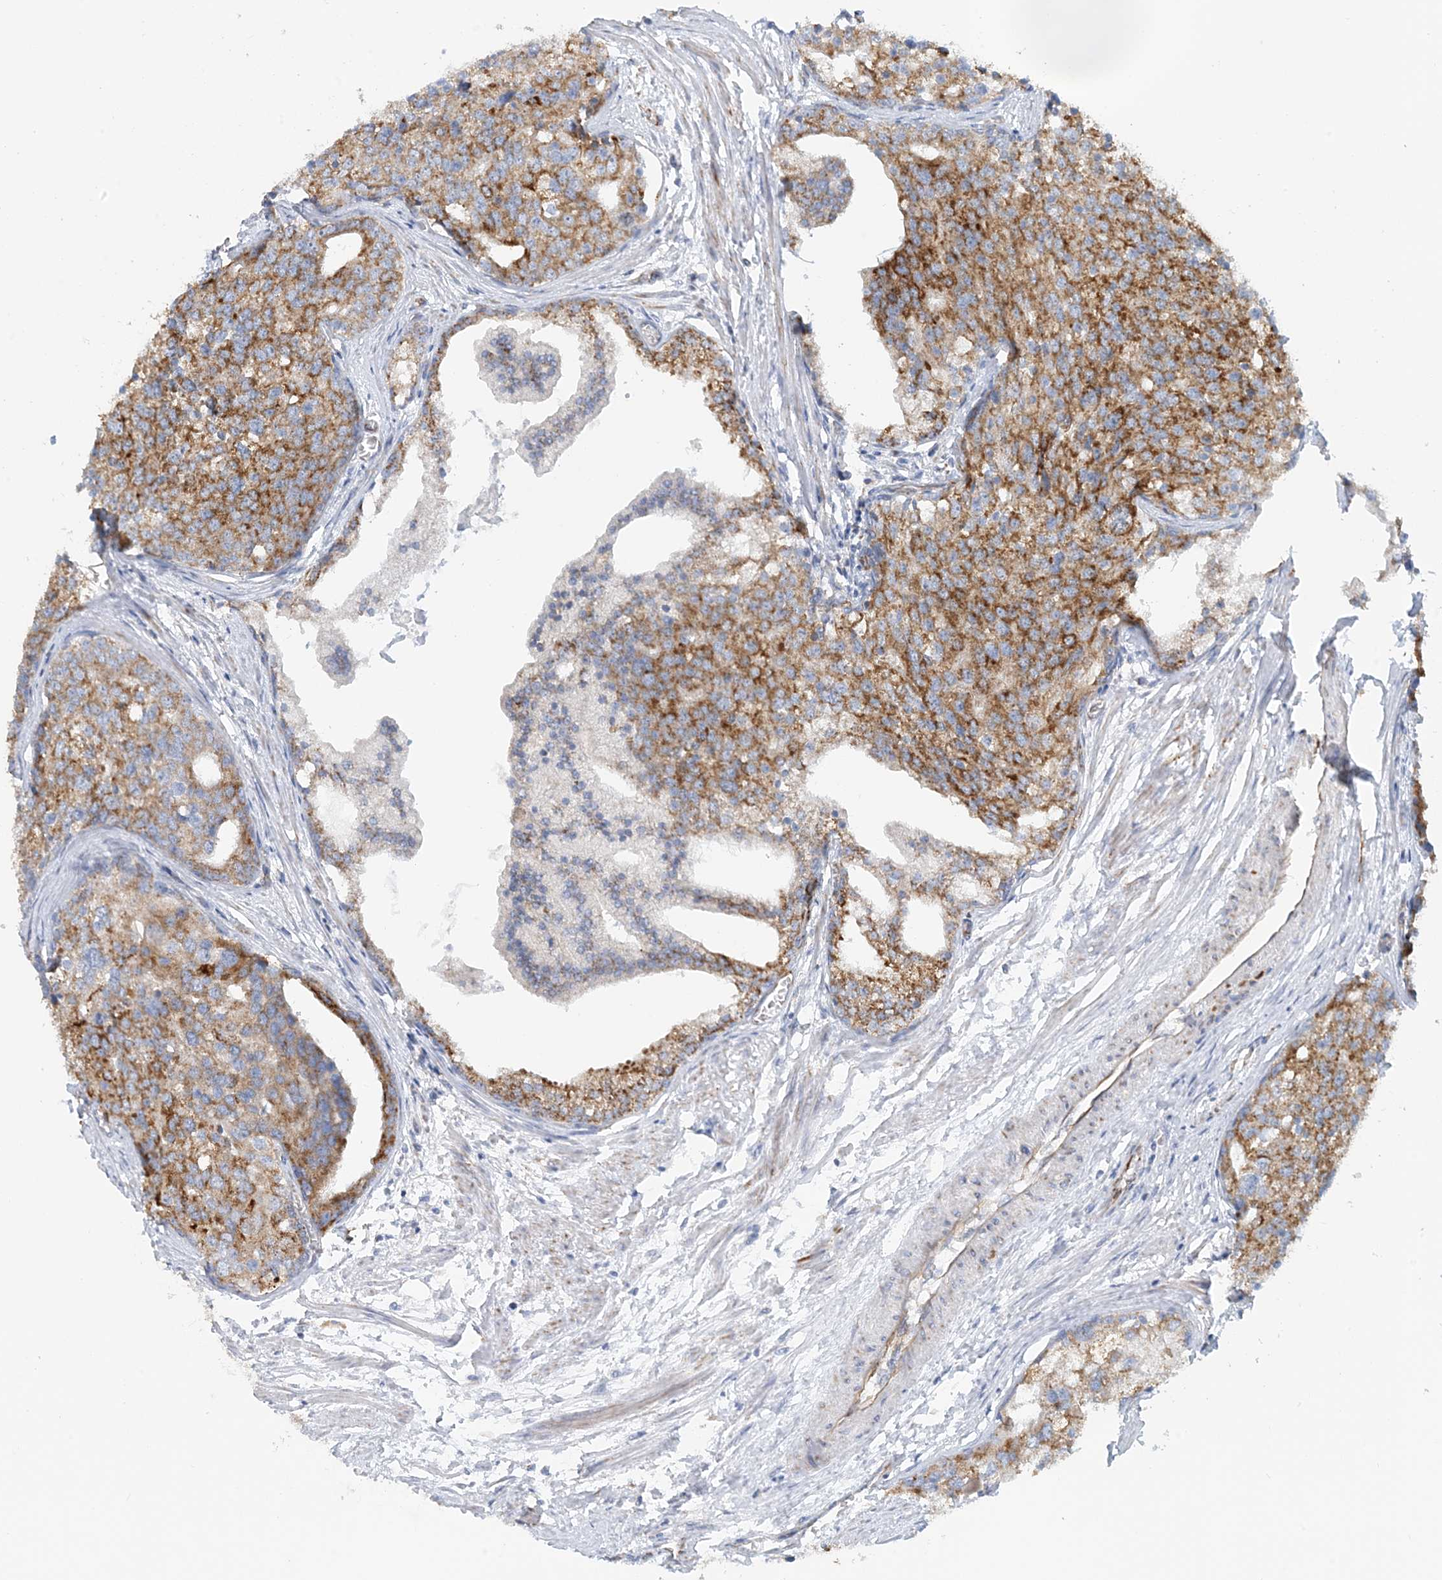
{"staining": {"intensity": "moderate", "quantity": ">75%", "location": "cytoplasmic/membranous"}, "tissue": "prostate cancer", "cell_type": "Tumor cells", "image_type": "cancer", "snomed": [{"axis": "morphology", "description": "Adenocarcinoma, High grade"}, {"axis": "topography", "description": "Prostate"}], "caption": "IHC micrograph of prostate high-grade adenocarcinoma stained for a protein (brown), which shows medium levels of moderate cytoplasmic/membranous expression in about >75% of tumor cells.", "gene": "COA3", "patient": {"sex": "male", "age": 50}}